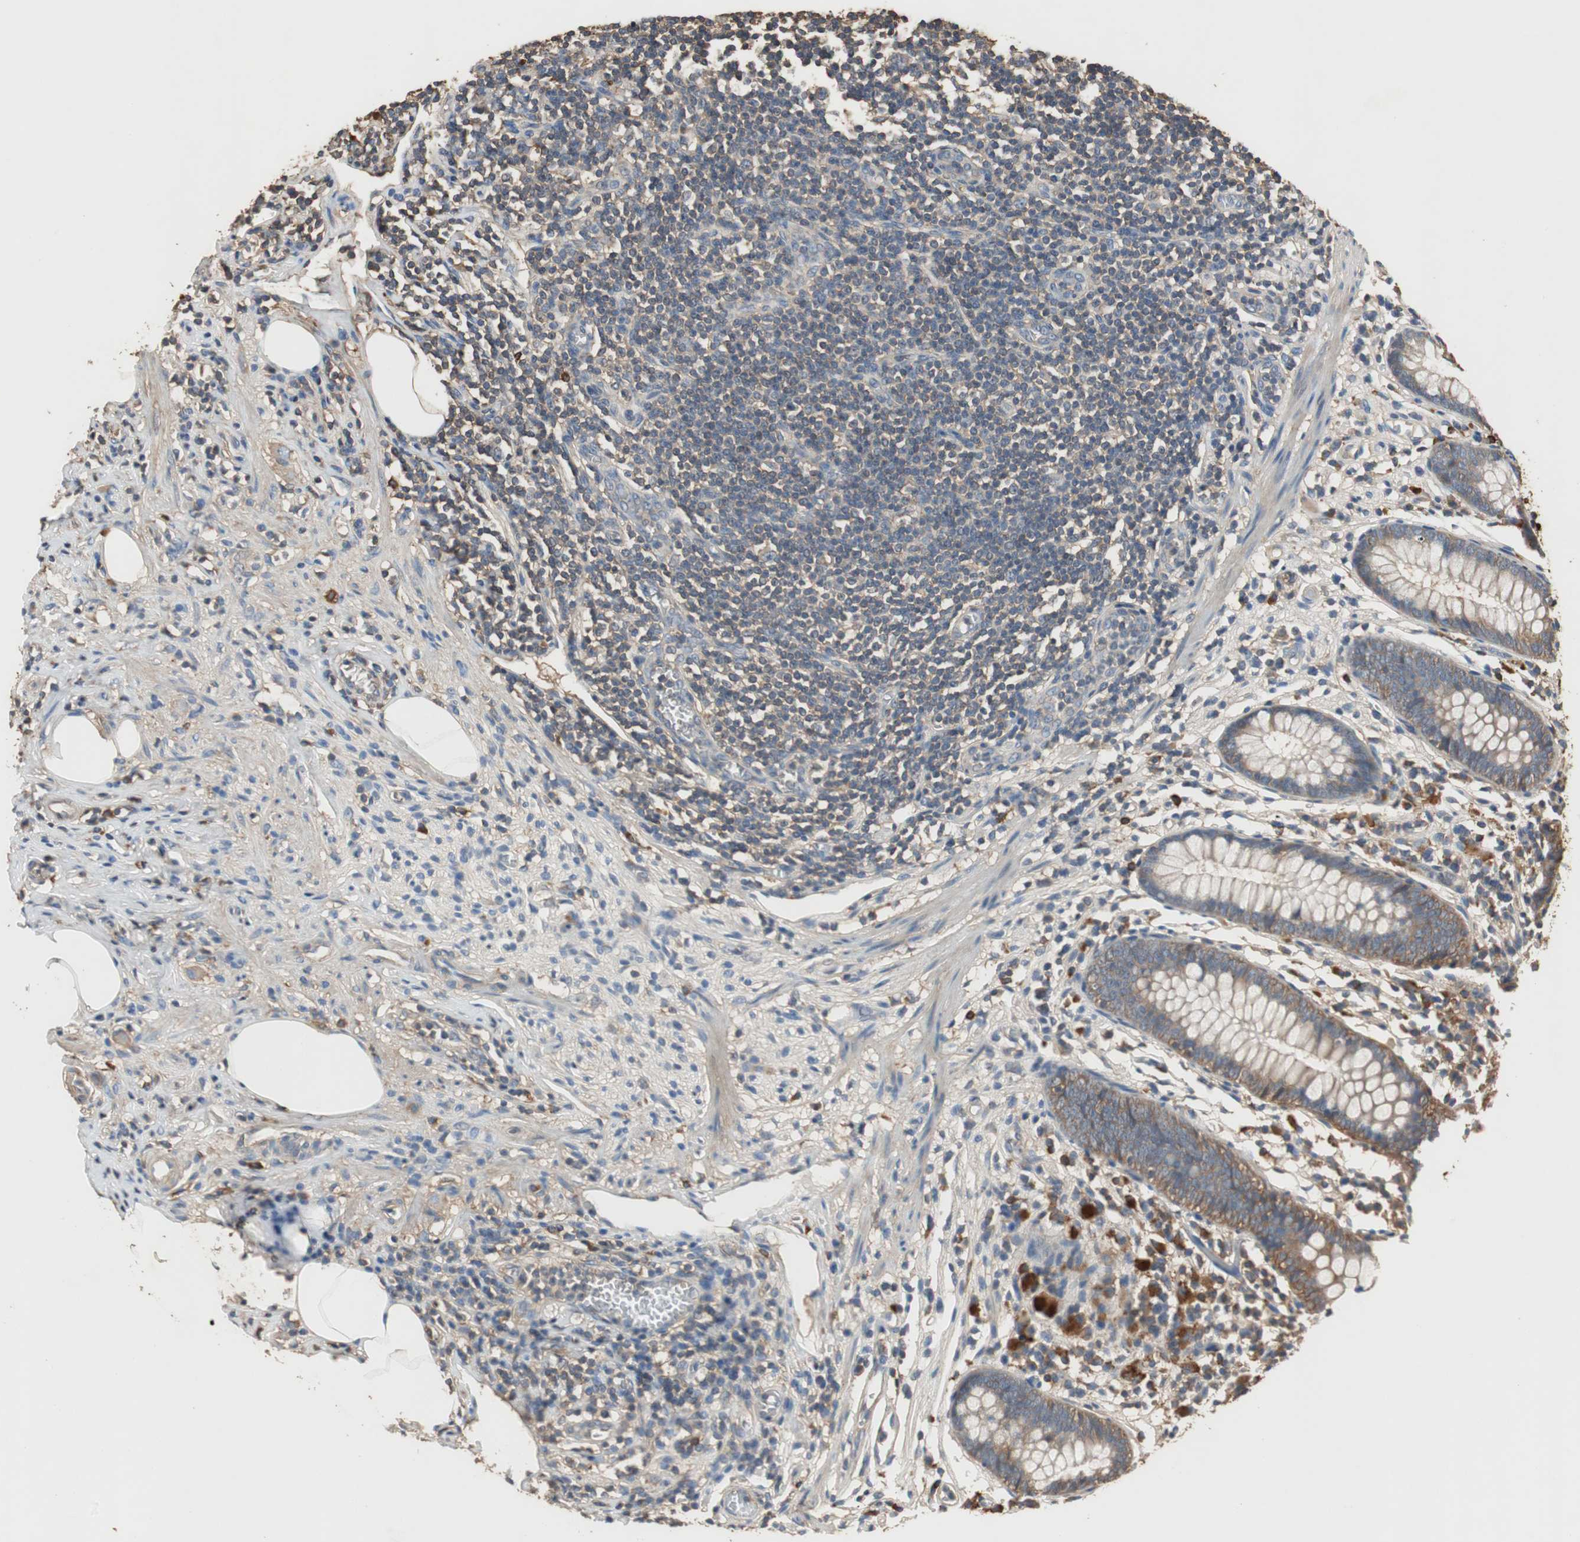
{"staining": {"intensity": "weak", "quantity": ">75%", "location": "cytoplasmic/membranous"}, "tissue": "appendix", "cell_type": "Glandular cells", "image_type": "normal", "snomed": [{"axis": "morphology", "description": "Normal tissue, NOS"}, {"axis": "topography", "description": "Appendix"}], "caption": "Appendix stained for a protein (brown) displays weak cytoplasmic/membranous positive expression in approximately >75% of glandular cells.", "gene": "TNFRSF14", "patient": {"sex": "male", "age": 38}}